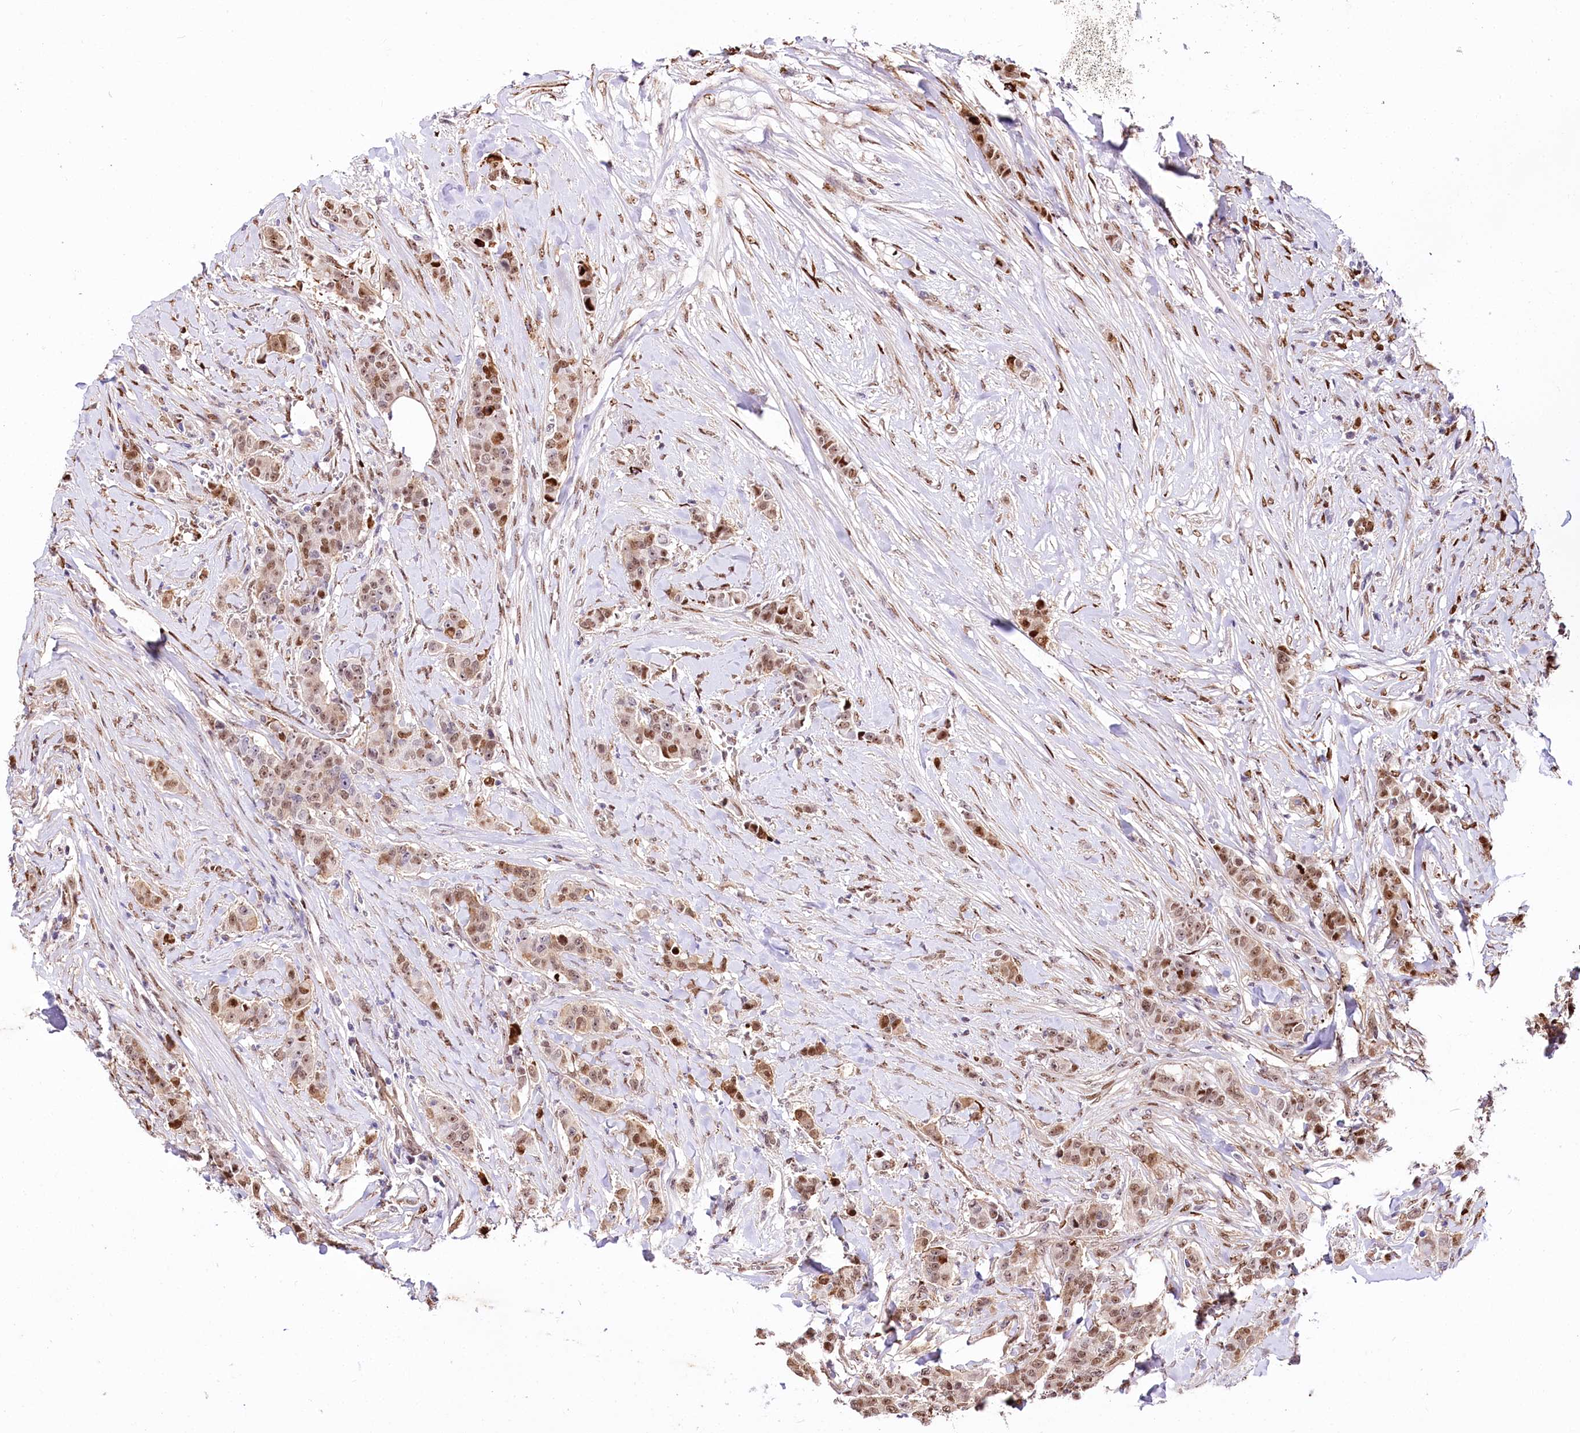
{"staining": {"intensity": "moderate", "quantity": ">75%", "location": "nuclear"}, "tissue": "breast cancer", "cell_type": "Tumor cells", "image_type": "cancer", "snomed": [{"axis": "morphology", "description": "Duct carcinoma"}, {"axis": "topography", "description": "Breast"}], "caption": "An IHC photomicrograph of tumor tissue is shown. Protein staining in brown labels moderate nuclear positivity in breast infiltrating ductal carcinoma within tumor cells.", "gene": "PTMS", "patient": {"sex": "female", "age": 40}}